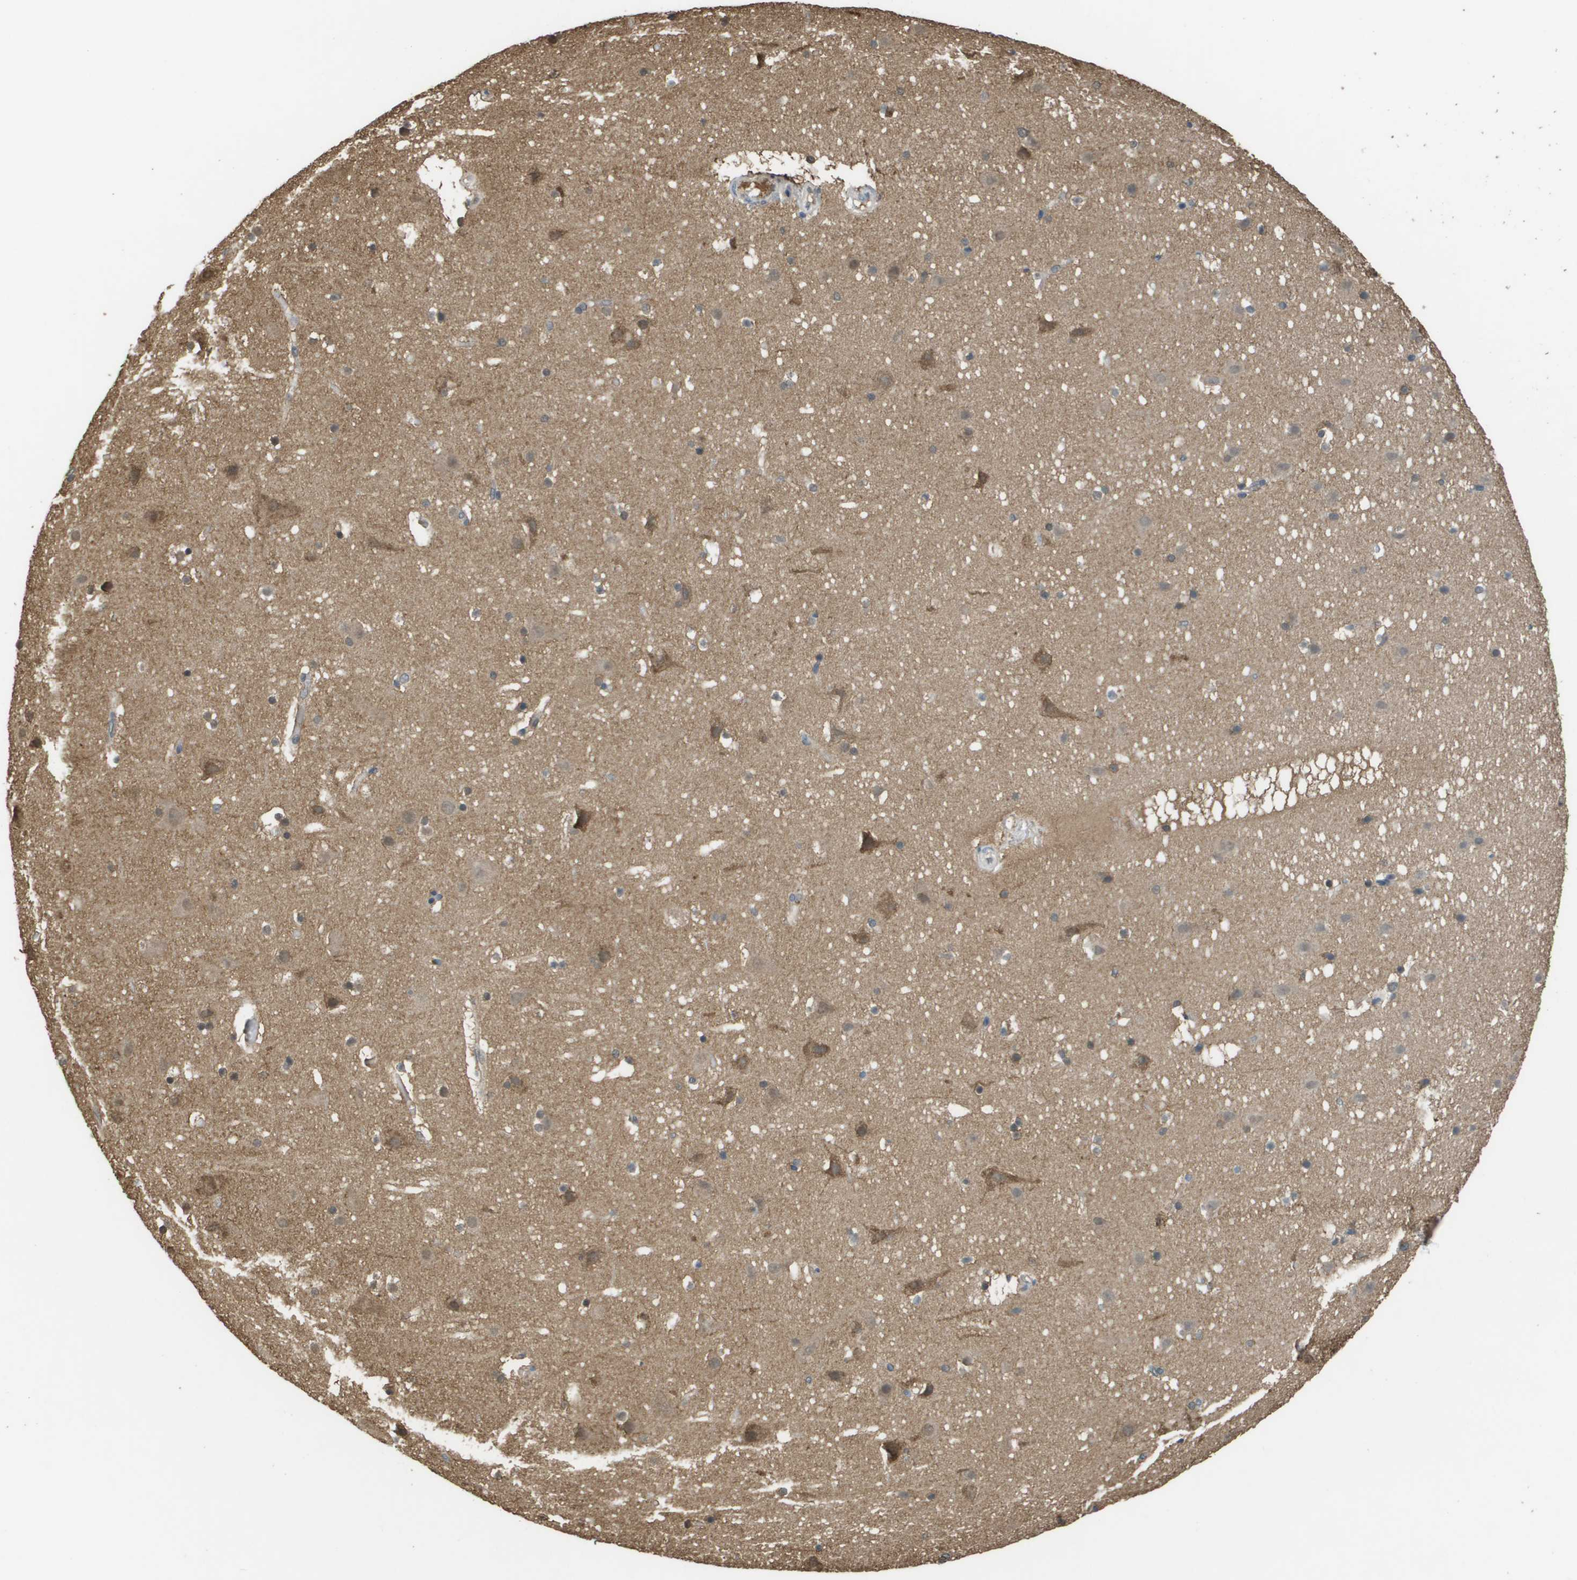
{"staining": {"intensity": "moderate", "quantity": ">75%", "location": "cytoplasmic/membranous"}, "tissue": "cerebral cortex", "cell_type": "Endothelial cells", "image_type": "normal", "snomed": [{"axis": "morphology", "description": "Normal tissue, NOS"}, {"axis": "topography", "description": "Cerebral cortex"}], "caption": "The immunohistochemical stain highlights moderate cytoplasmic/membranous staining in endothelial cells of normal cerebral cortex.", "gene": "NDRG2", "patient": {"sex": "male", "age": 45}}